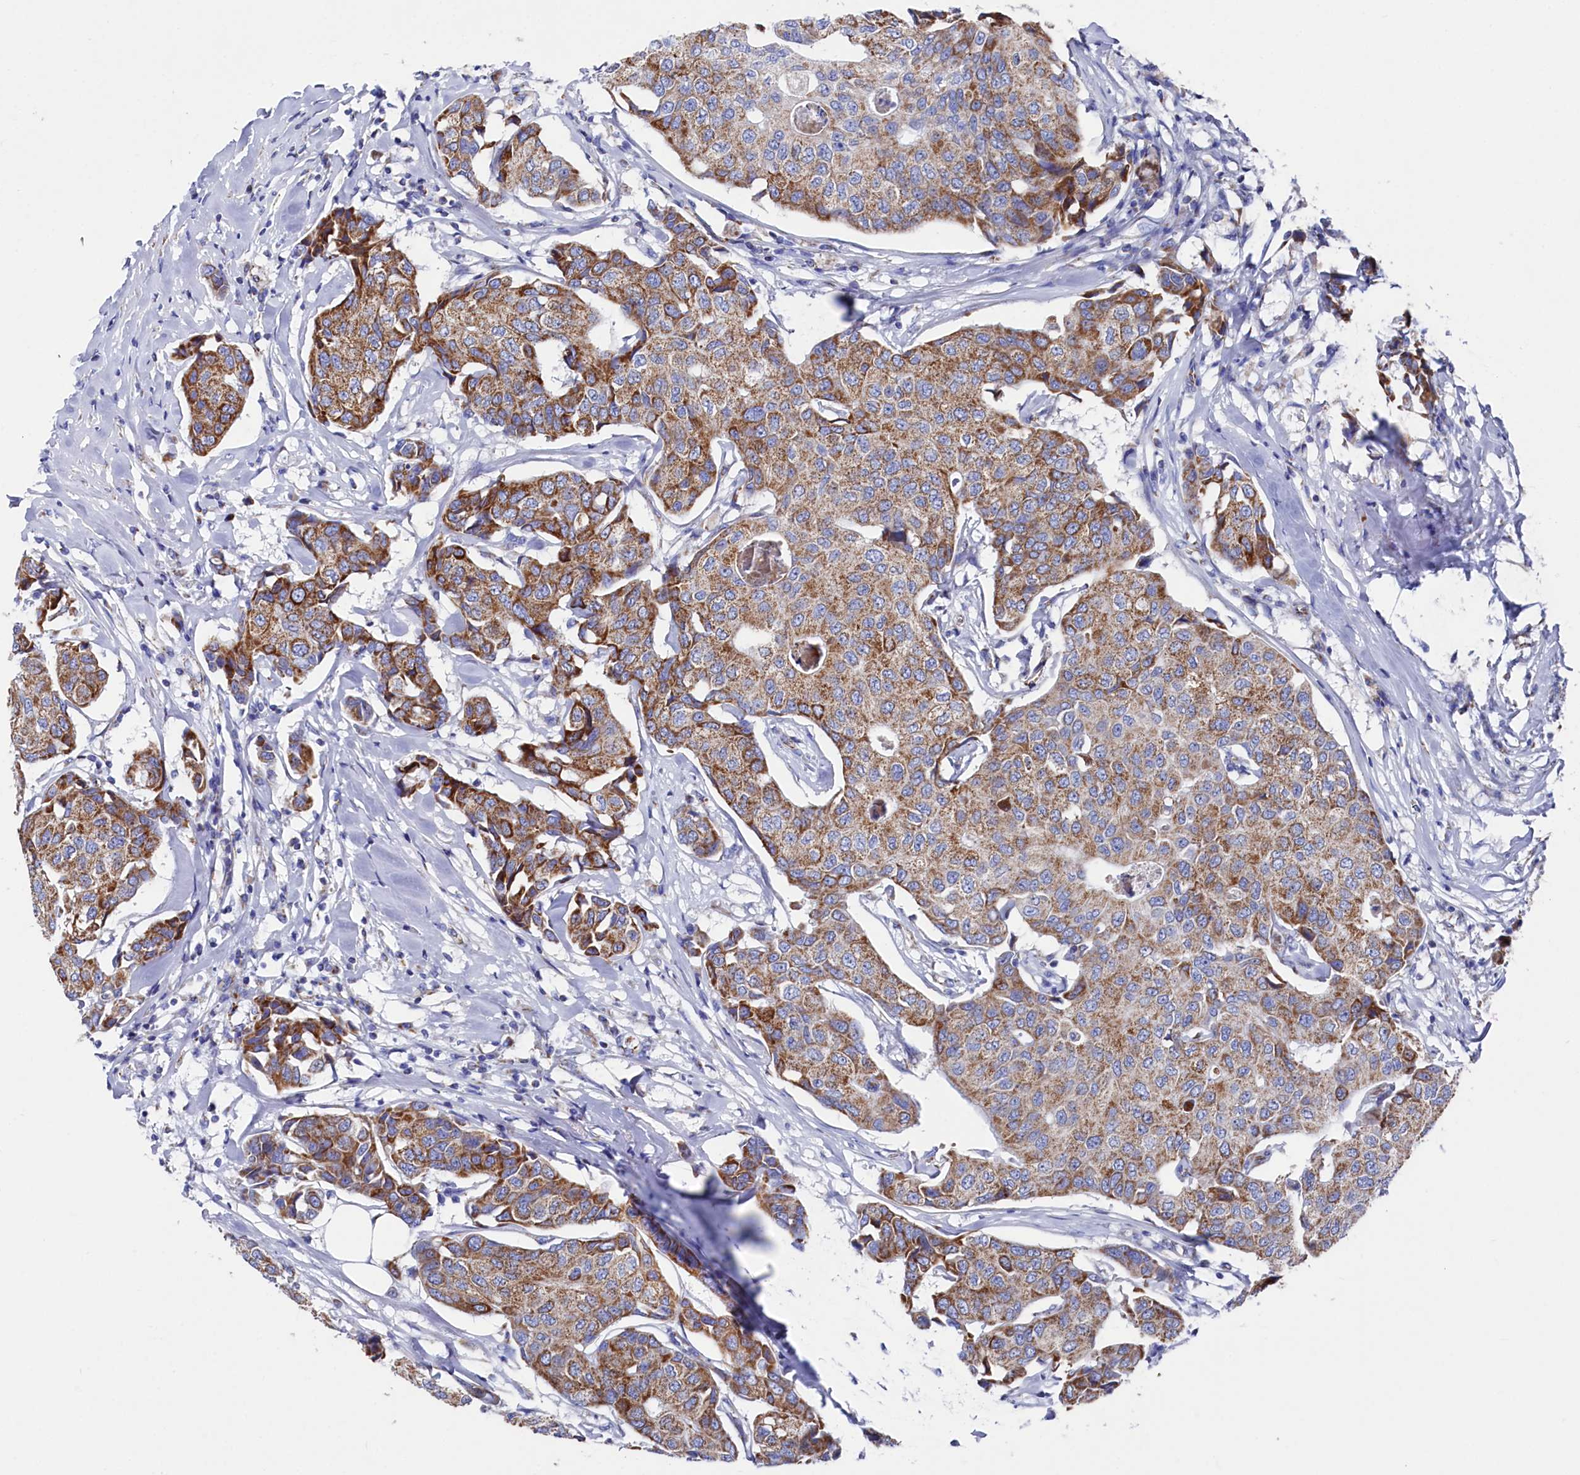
{"staining": {"intensity": "moderate", "quantity": ">75%", "location": "cytoplasmic/membranous"}, "tissue": "breast cancer", "cell_type": "Tumor cells", "image_type": "cancer", "snomed": [{"axis": "morphology", "description": "Duct carcinoma"}, {"axis": "topography", "description": "Breast"}], "caption": "A high-resolution image shows immunohistochemistry (IHC) staining of infiltrating ductal carcinoma (breast), which demonstrates moderate cytoplasmic/membranous staining in about >75% of tumor cells.", "gene": "MMAB", "patient": {"sex": "female", "age": 80}}